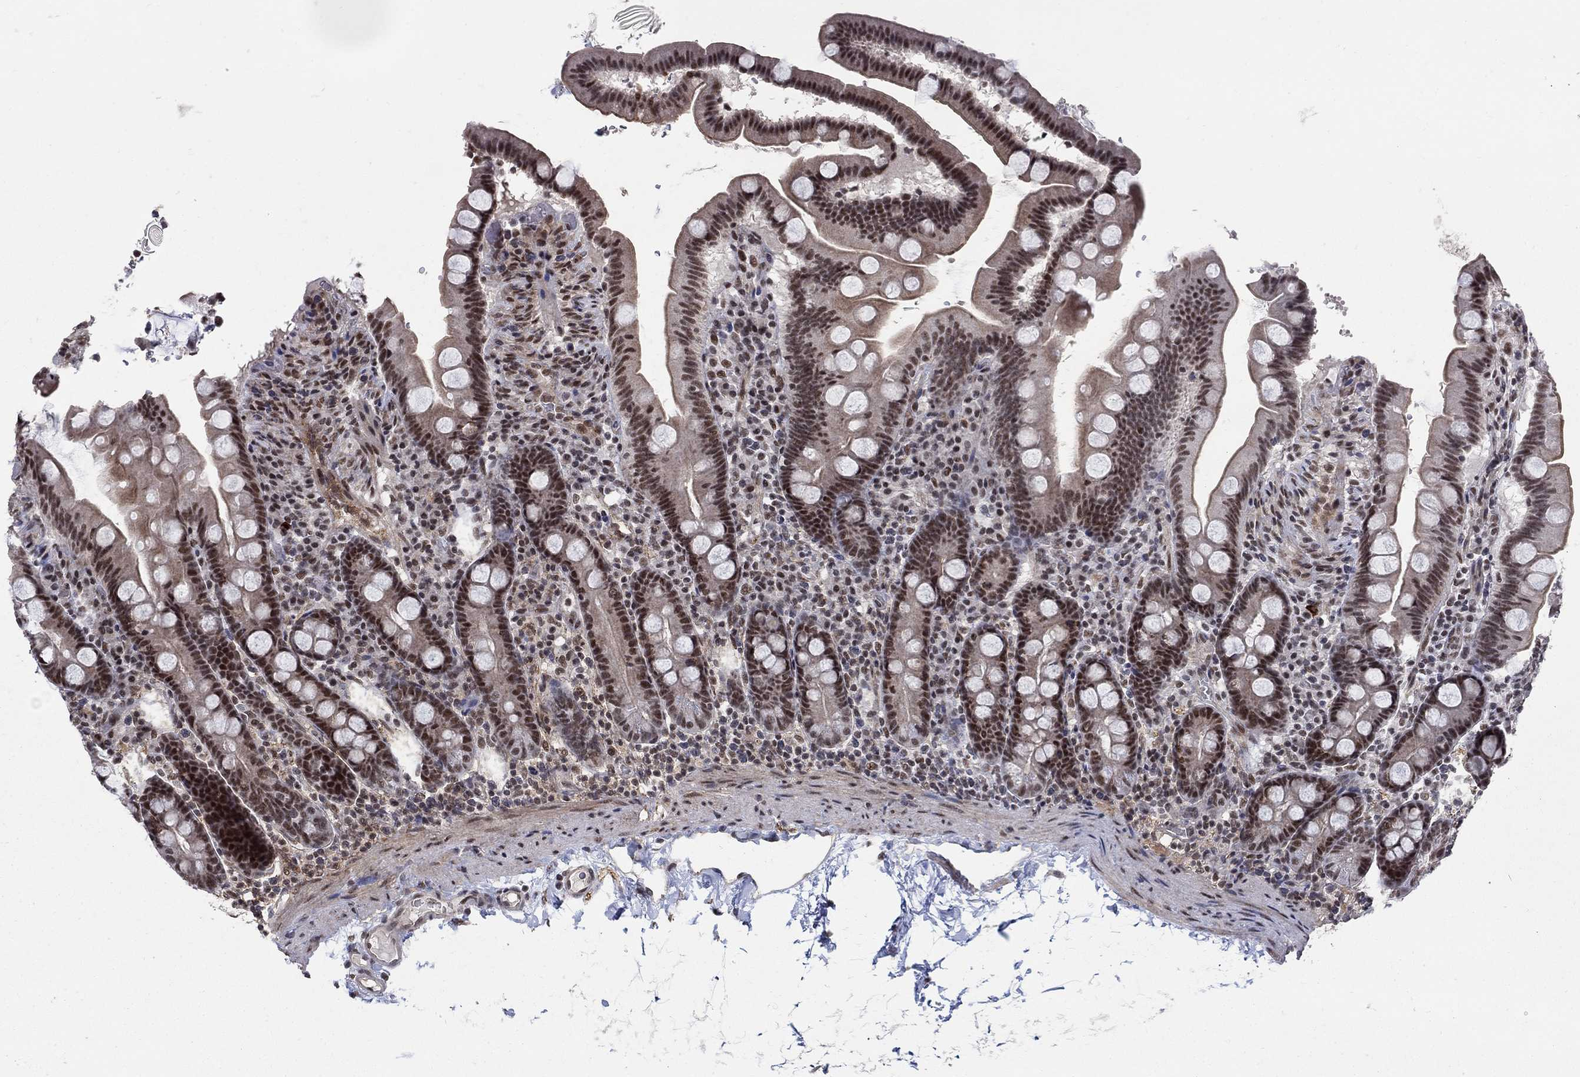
{"staining": {"intensity": "moderate", "quantity": "25%-75%", "location": "nuclear"}, "tissue": "duodenum", "cell_type": "Glandular cells", "image_type": "normal", "snomed": [{"axis": "morphology", "description": "Normal tissue, NOS"}, {"axis": "topography", "description": "Duodenum"}], "caption": "The photomicrograph displays staining of normal duodenum, revealing moderate nuclear protein positivity (brown color) within glandular cells.", "gene": "PNISR", "patient": {"sex": "male", "age": 59}}